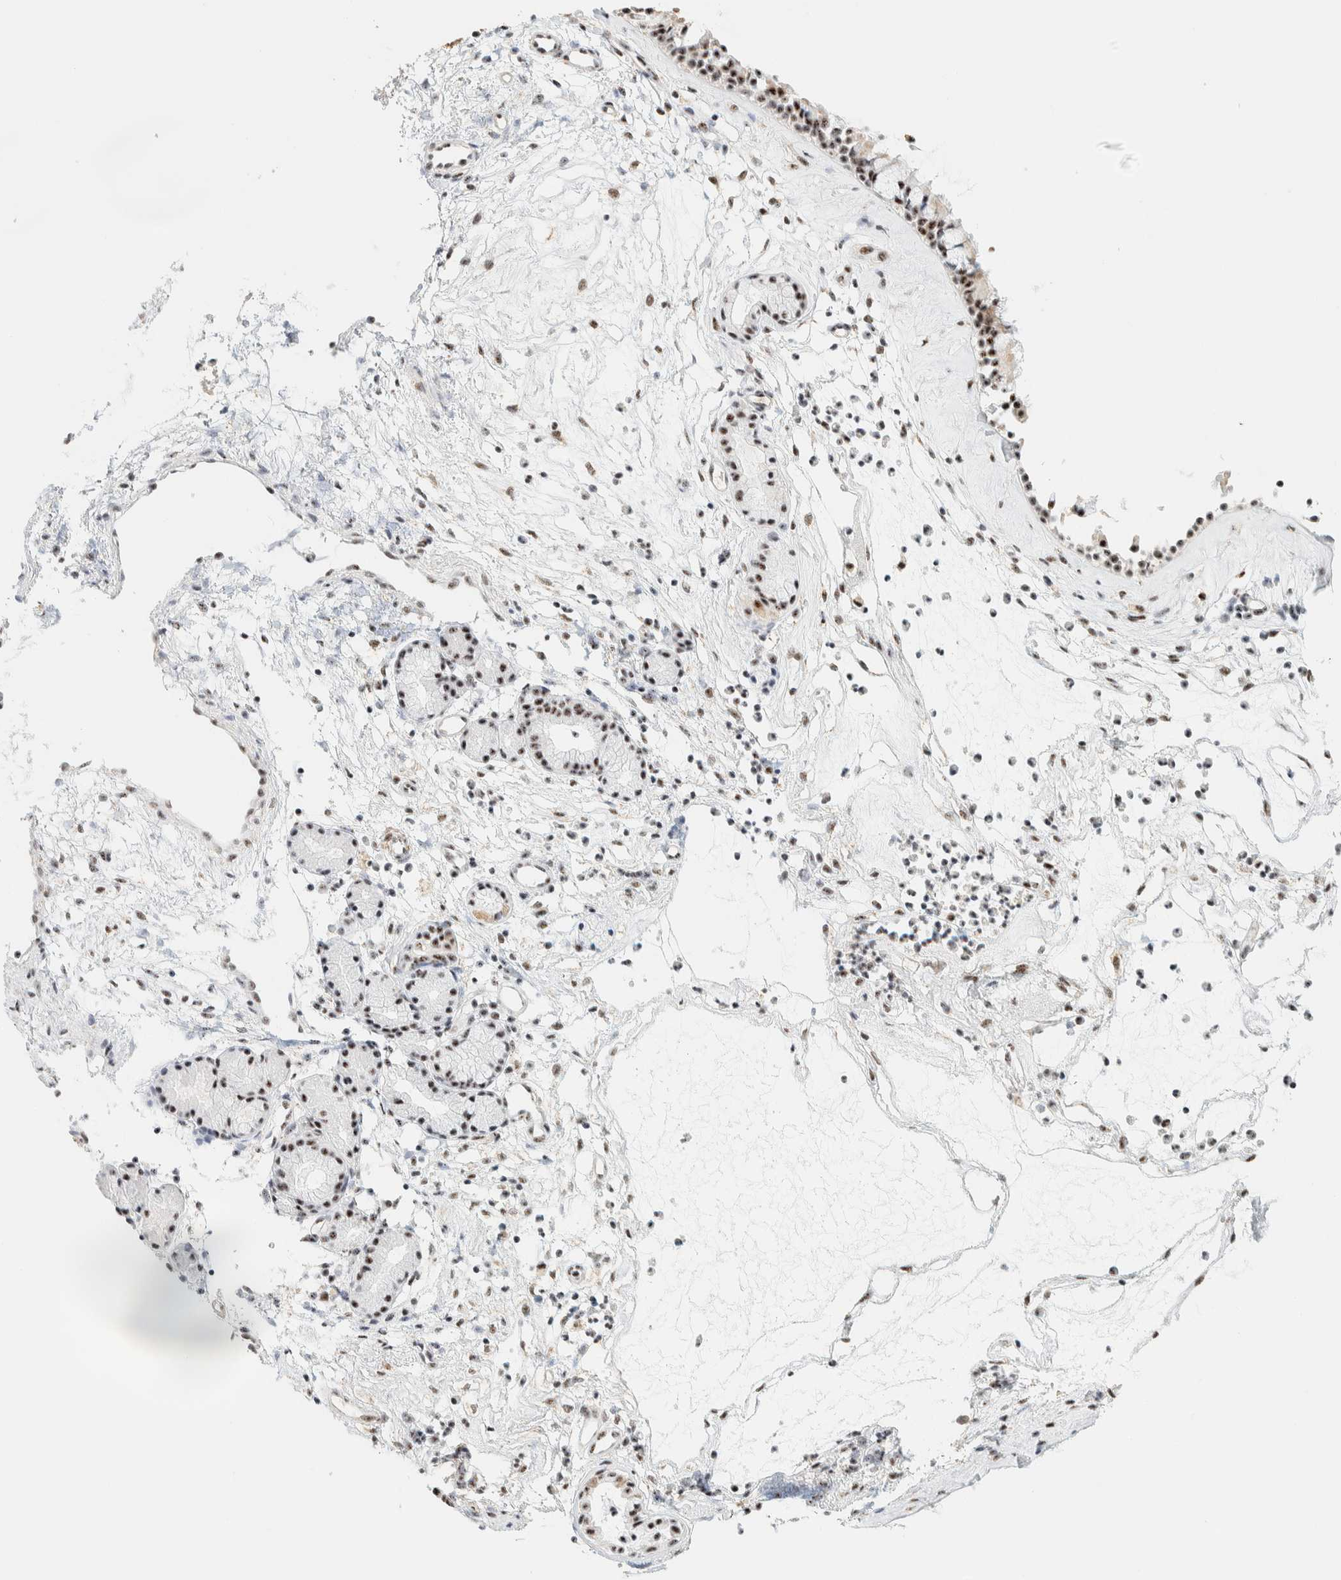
{"staining": {"intensity": "strong", "quantity": ">75%", "location": "nuclear"}, "tissue": "nasopharynx", "cell_type": "Respiratory epithelial cells", "image_type": "normal", "snomed": [{"axis": "morphology", "description": "Normal tissue, NOS"}, {"axis": "topography", "description": "Nasopharynx"}], "caption": "Unremarkable nasopharynx was stained to show a protein in brown. There is high levels of strong nuclear staining in approximately >75% of respiratory epithelial cells.", "gene": "SON", "patient": {"sex": "female", "age": 42}}